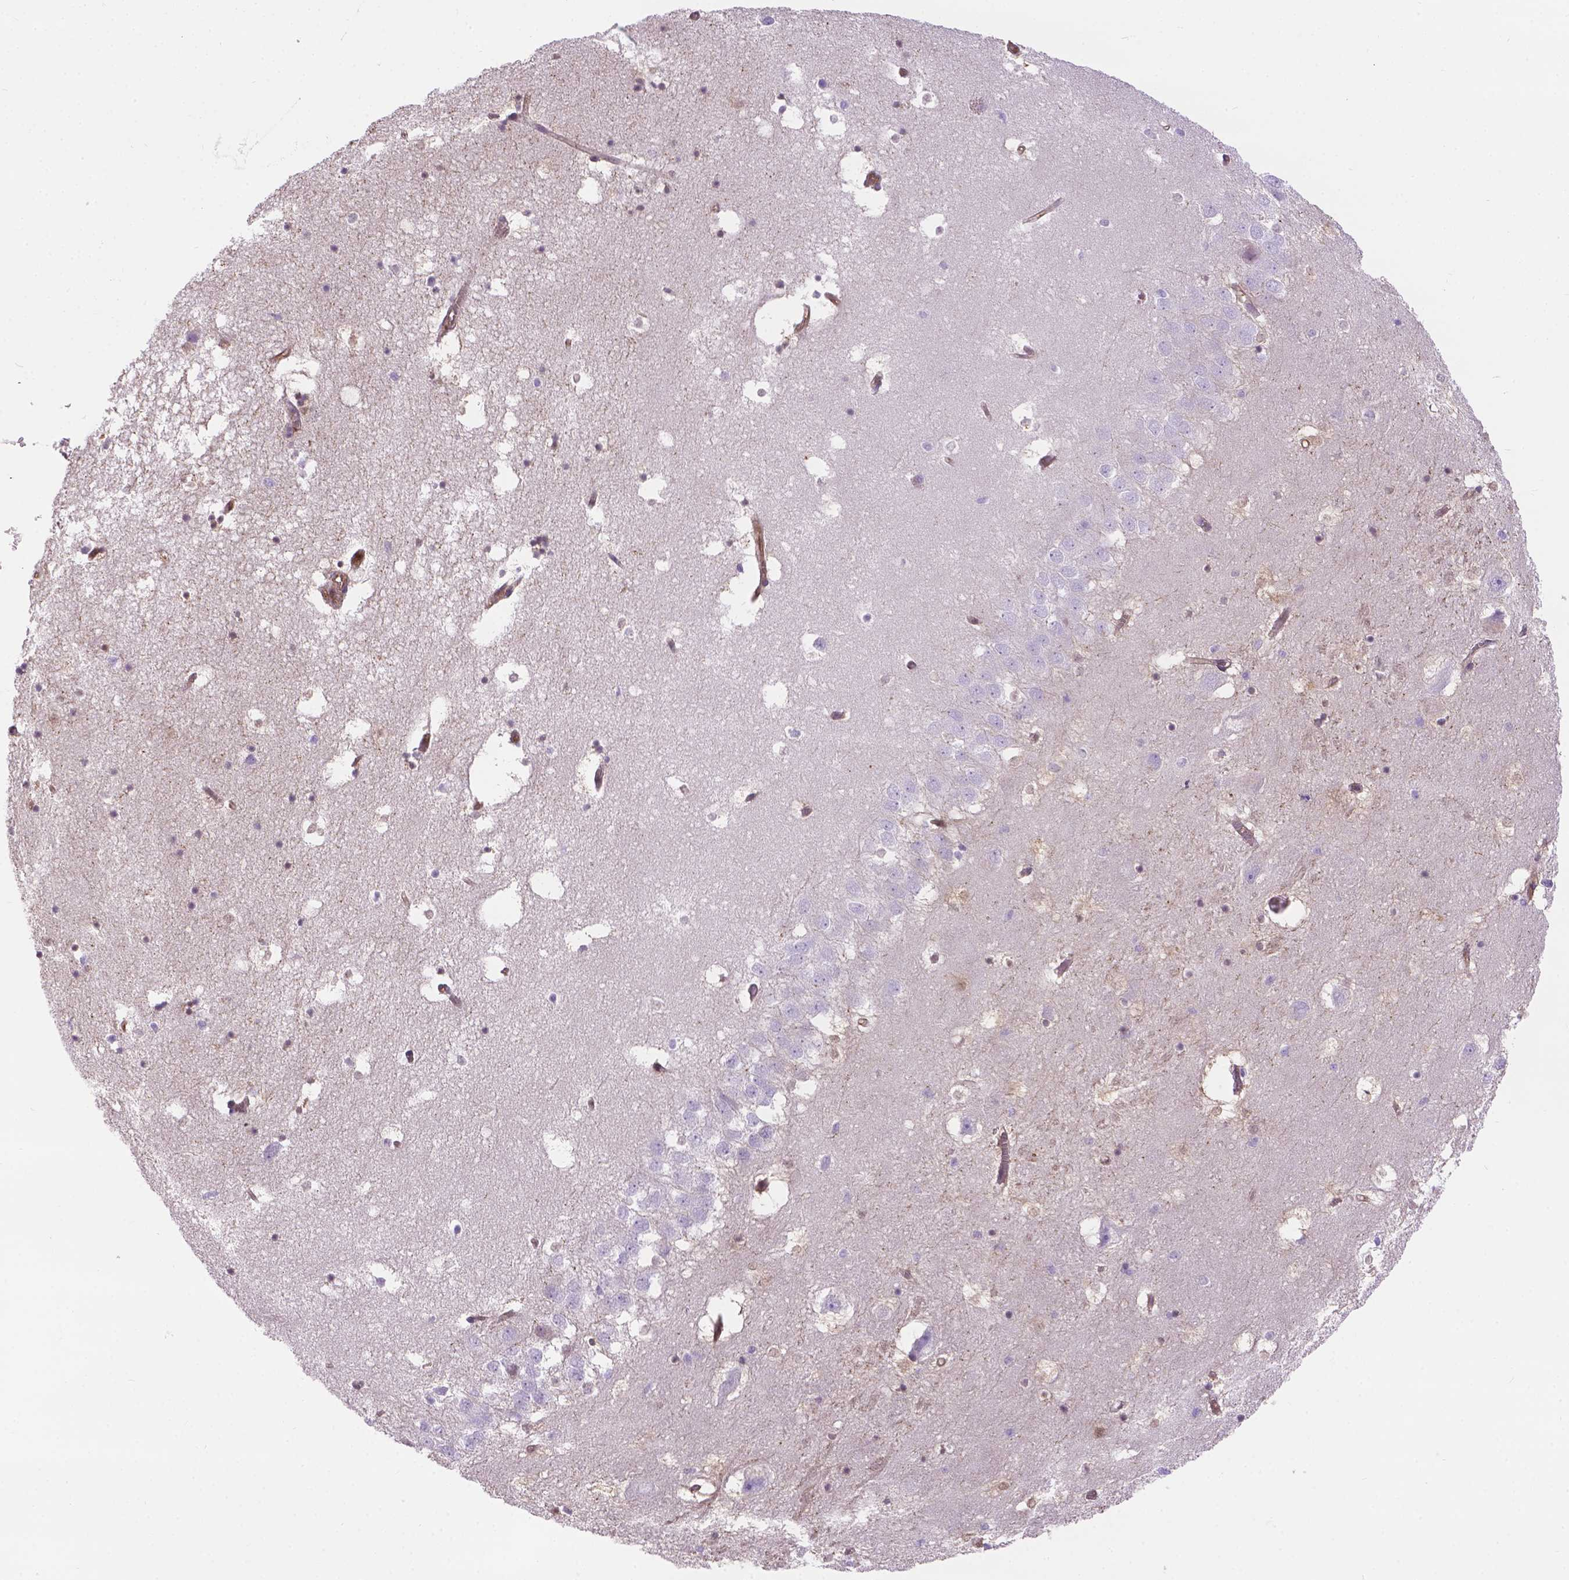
{"staining": {"intensity": "moderate", "quantity": "<25%", "location": "nuclear"}, "tissue": "hippocampus", "cell_type": "Glial cells", "image_type": "normal", "snomed": [{"axis": "morphology", "description": "Normal tissue, NOS"}, {"axis": "topography", "description": "Hippocampus"}], "caption": "The immunohistochemical stain shows moderate nuclear positivity in glial cells of benign hippocampus.", "gene": "CLIC4", "patient": {"sex": "male", "age": 58}}